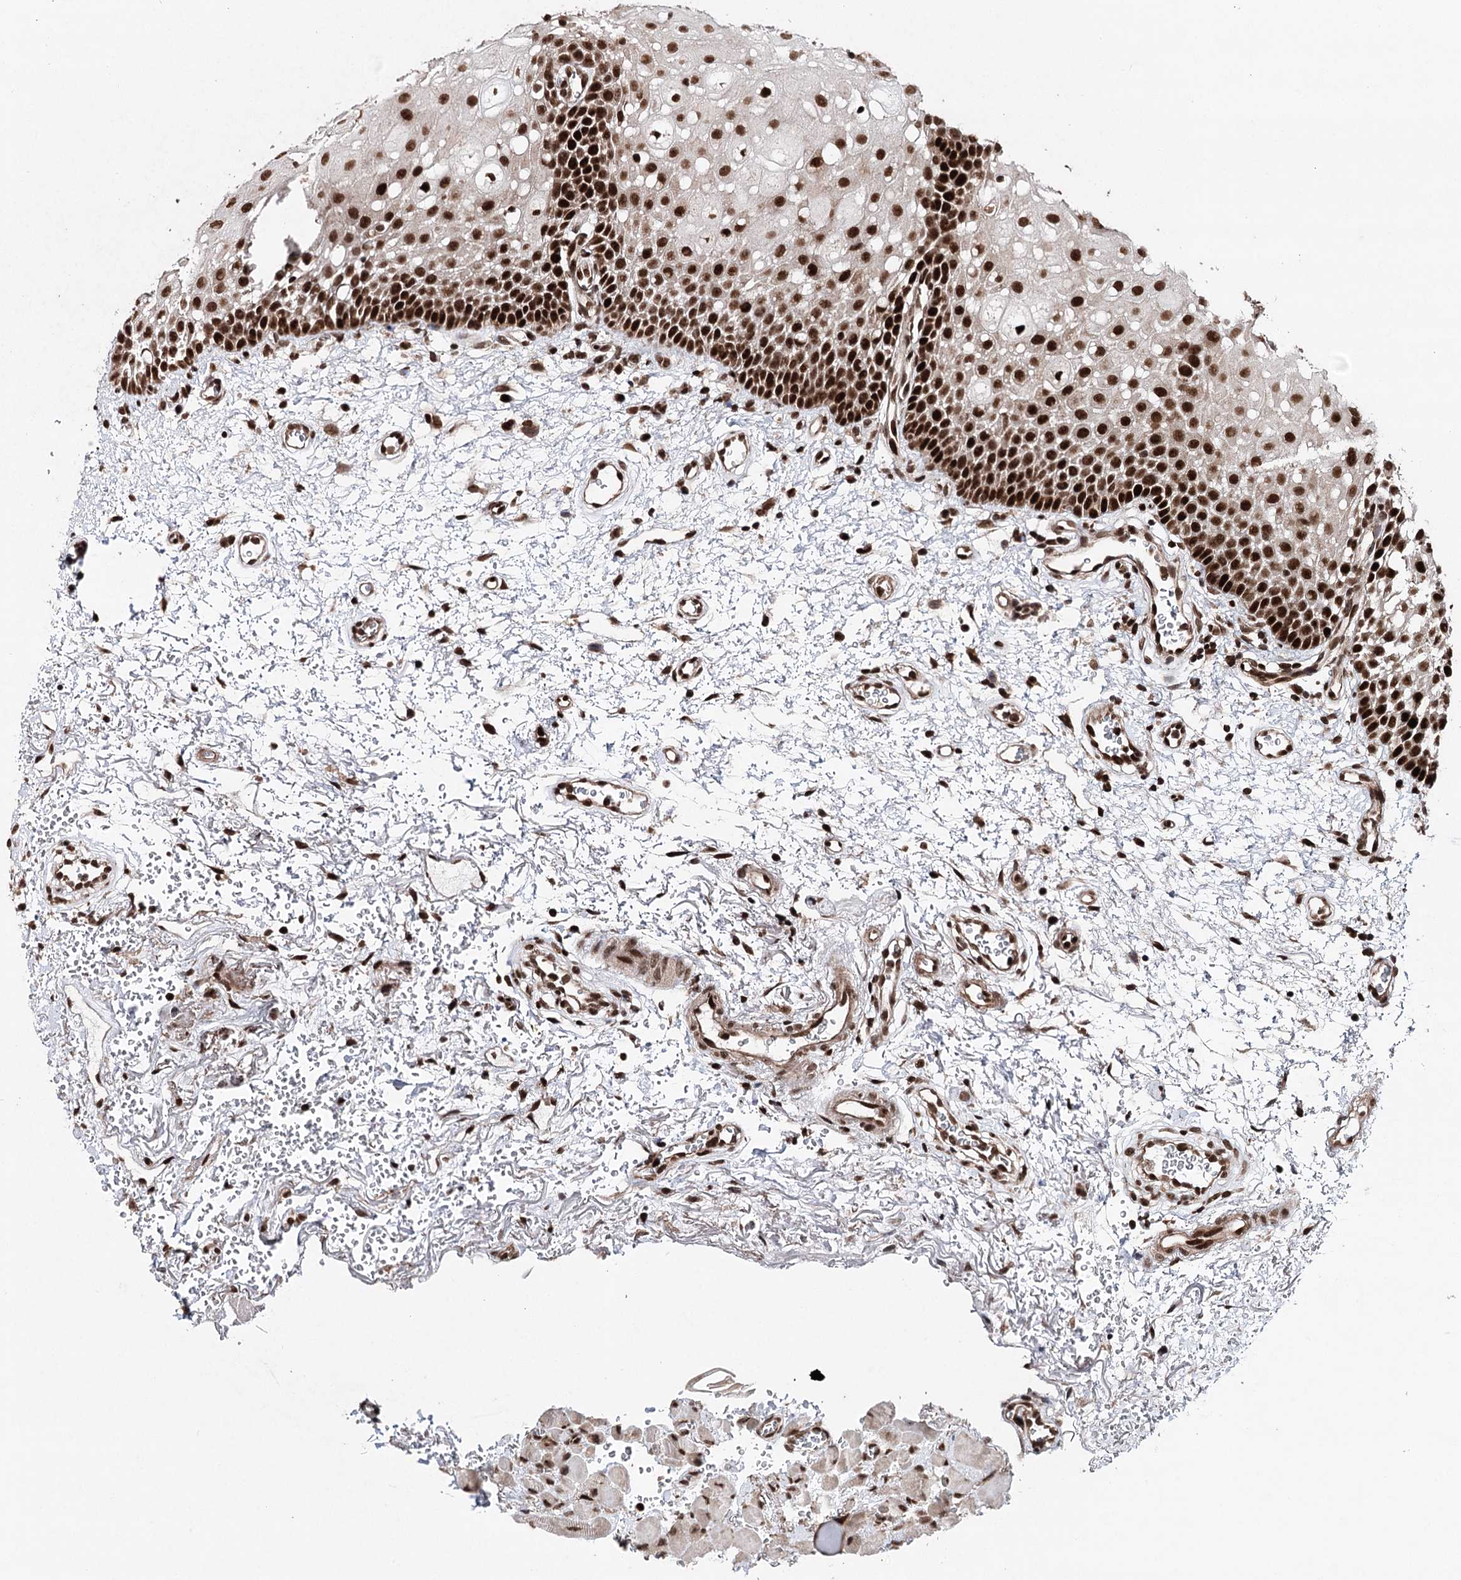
{"staining": {"intensity": "strong", "quantity": ">75%", "location": "nuclear"}, "tissue": "oral mucosa", "cell_type": "Squamous epithelial cells", "image_type": "normal", "snomed": [{"axis": "morphology", "description": "Normal tissue, NOS"}, {"axis": "morphology", "description": "Squamous cell carcinoma, NOS"}, {"axis": "topography", "description": "Oral tissue"}, {"axis": "topography", "description": "Head-Neck"}], "caption": "Immunohistochemical staining of unremarkable human oral mucosa demonstrates >75% levels of strong nuclear protein expression in about >75% of squamous epithelial cells.", "gene": "PDCD4", "patient": {"sex": "male", "age": 68}}